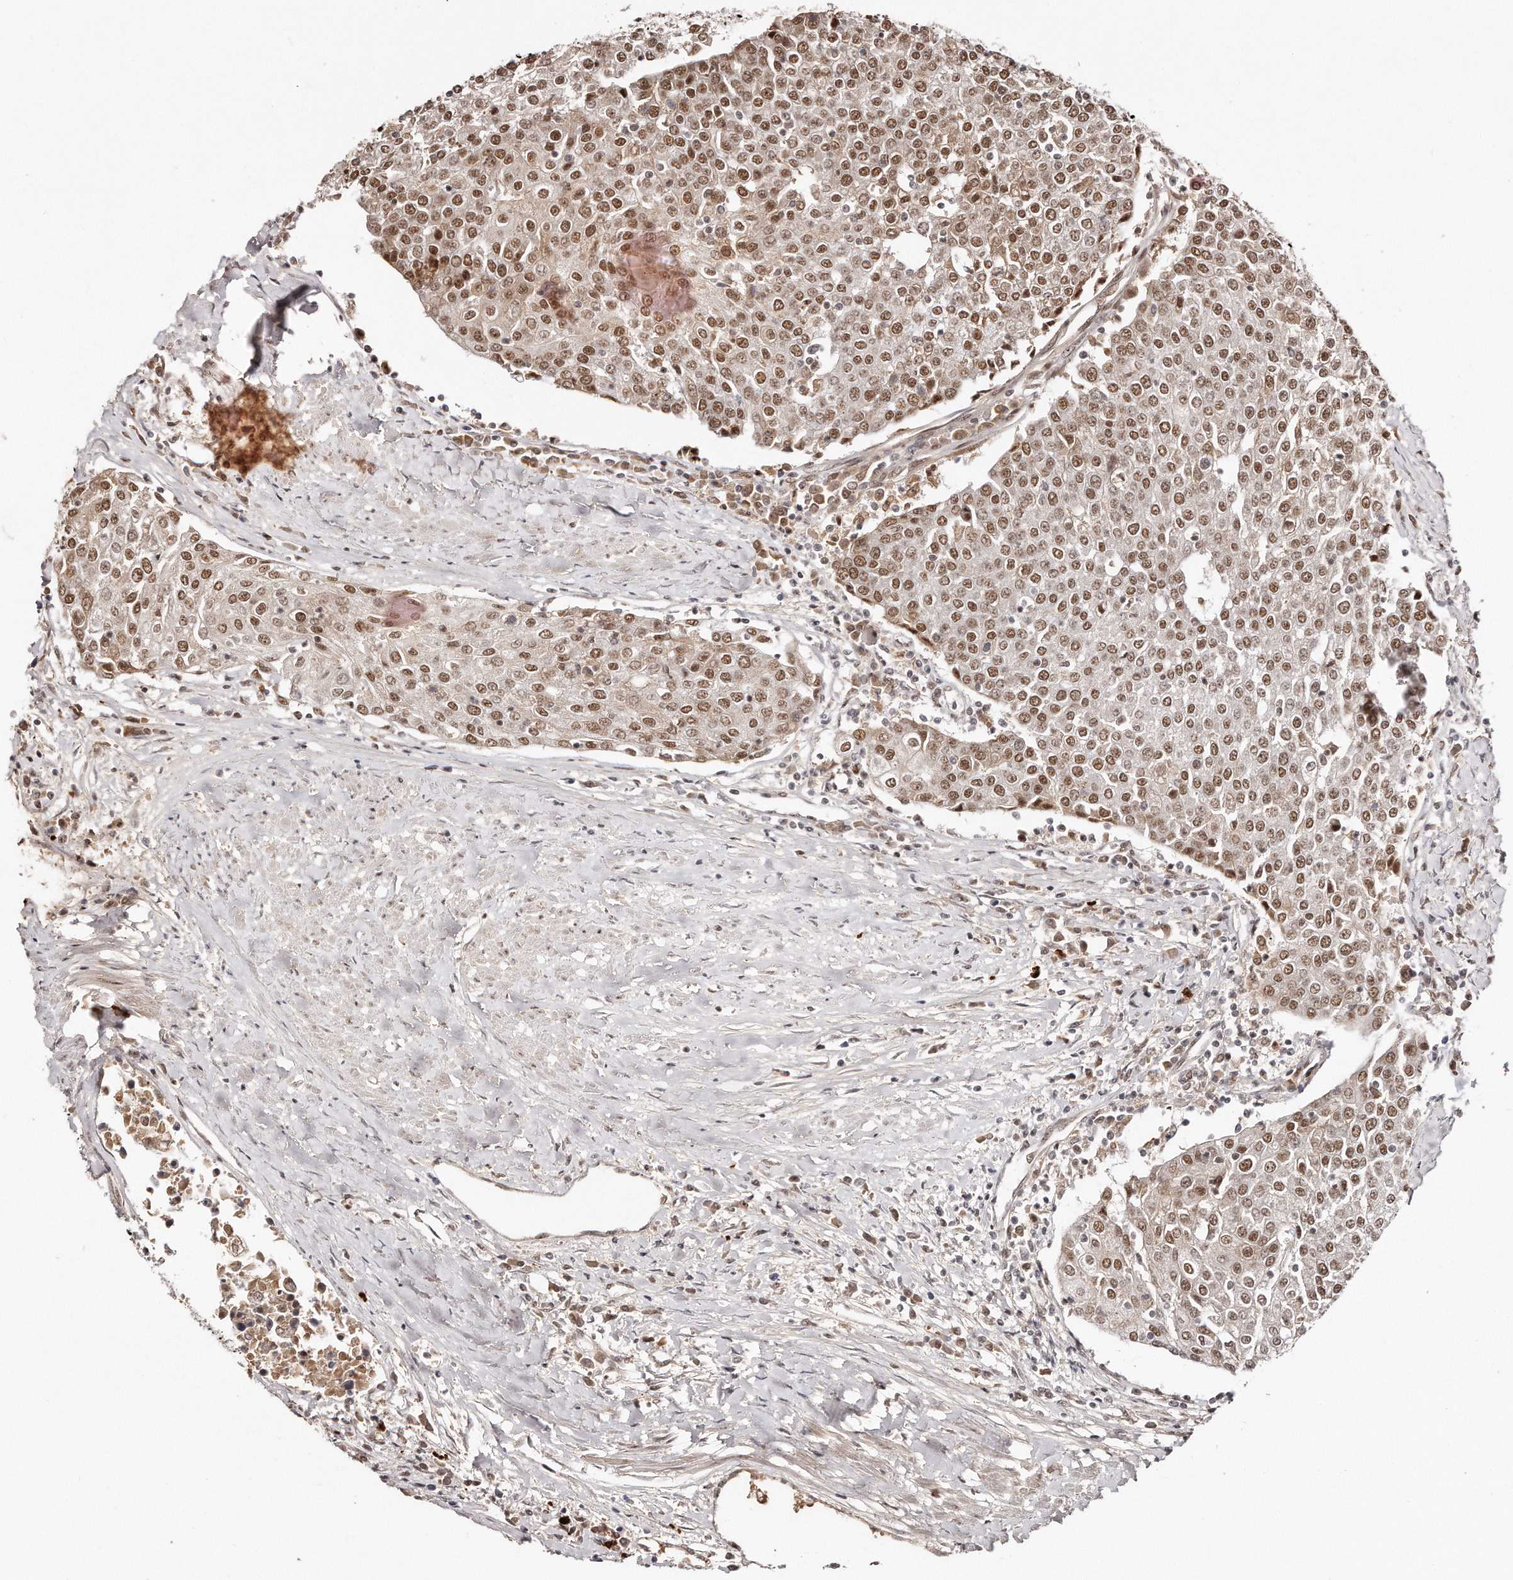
{"staining": {"intensity": "moderate", "quantity": ">75%", "location": "nuclear"}, "tissue": "urothelial cancer", "cell_type": "Tumor cells", "image_type": "cancer", "snomed": [{"axis": "morphology", "description": "Urothelial carcinoma, High grade"}, {"axis": "topography", "description": "Urinary bladder"}], "caption": "Immunohistochemistry photomicrograph of neoplastic tissue: human urothelial cancer stained using IHC reveals medium levels of moderate protein expression localized specifically in the nuclear of tumor cells, appearing as a nuclear brown color.", "gene": "SOX4", "patient": {"sex": "female", "age": 85}}